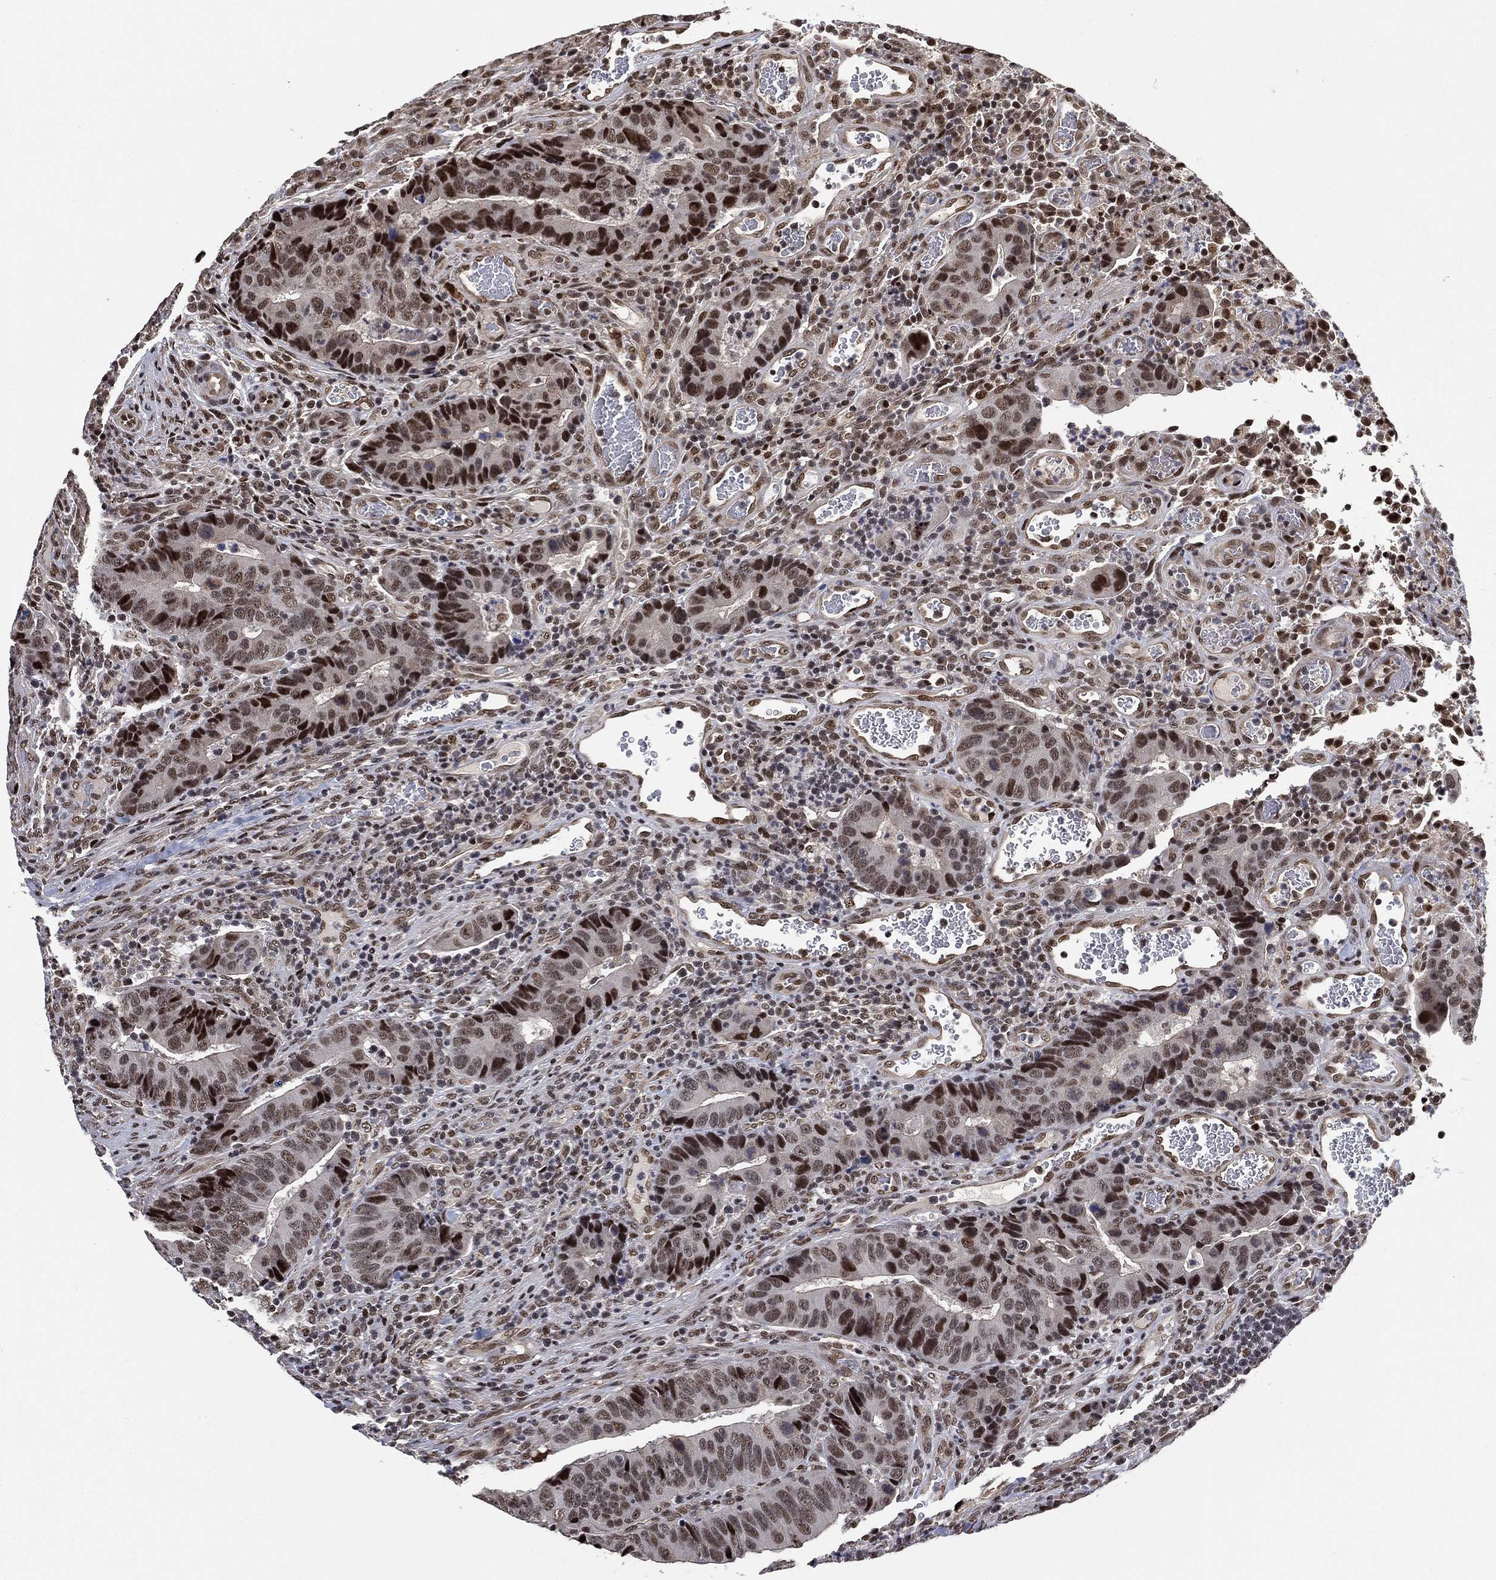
{"staining": {"intensity": "strong", "quantity": "25%-75%", "location": "nuclear"}, "tissue": "colorectal cancer", "cell_type": "Tumor cells", "image_type": "cancer", "snomed": [{"axis": "morphology", "description": "Adenocarcinoma, NOS"}, {"axis": "topography", "description": "Colon"}], "caption": "This histopathology image reveals immunohistochemistry staining of human adenocarcinoma (colorectal), with high strong nuclear positivity in about 25%-75% of tumor cells.", "gene": "ZSCAN30", "patient": {"sex": "female", "age": 56}}